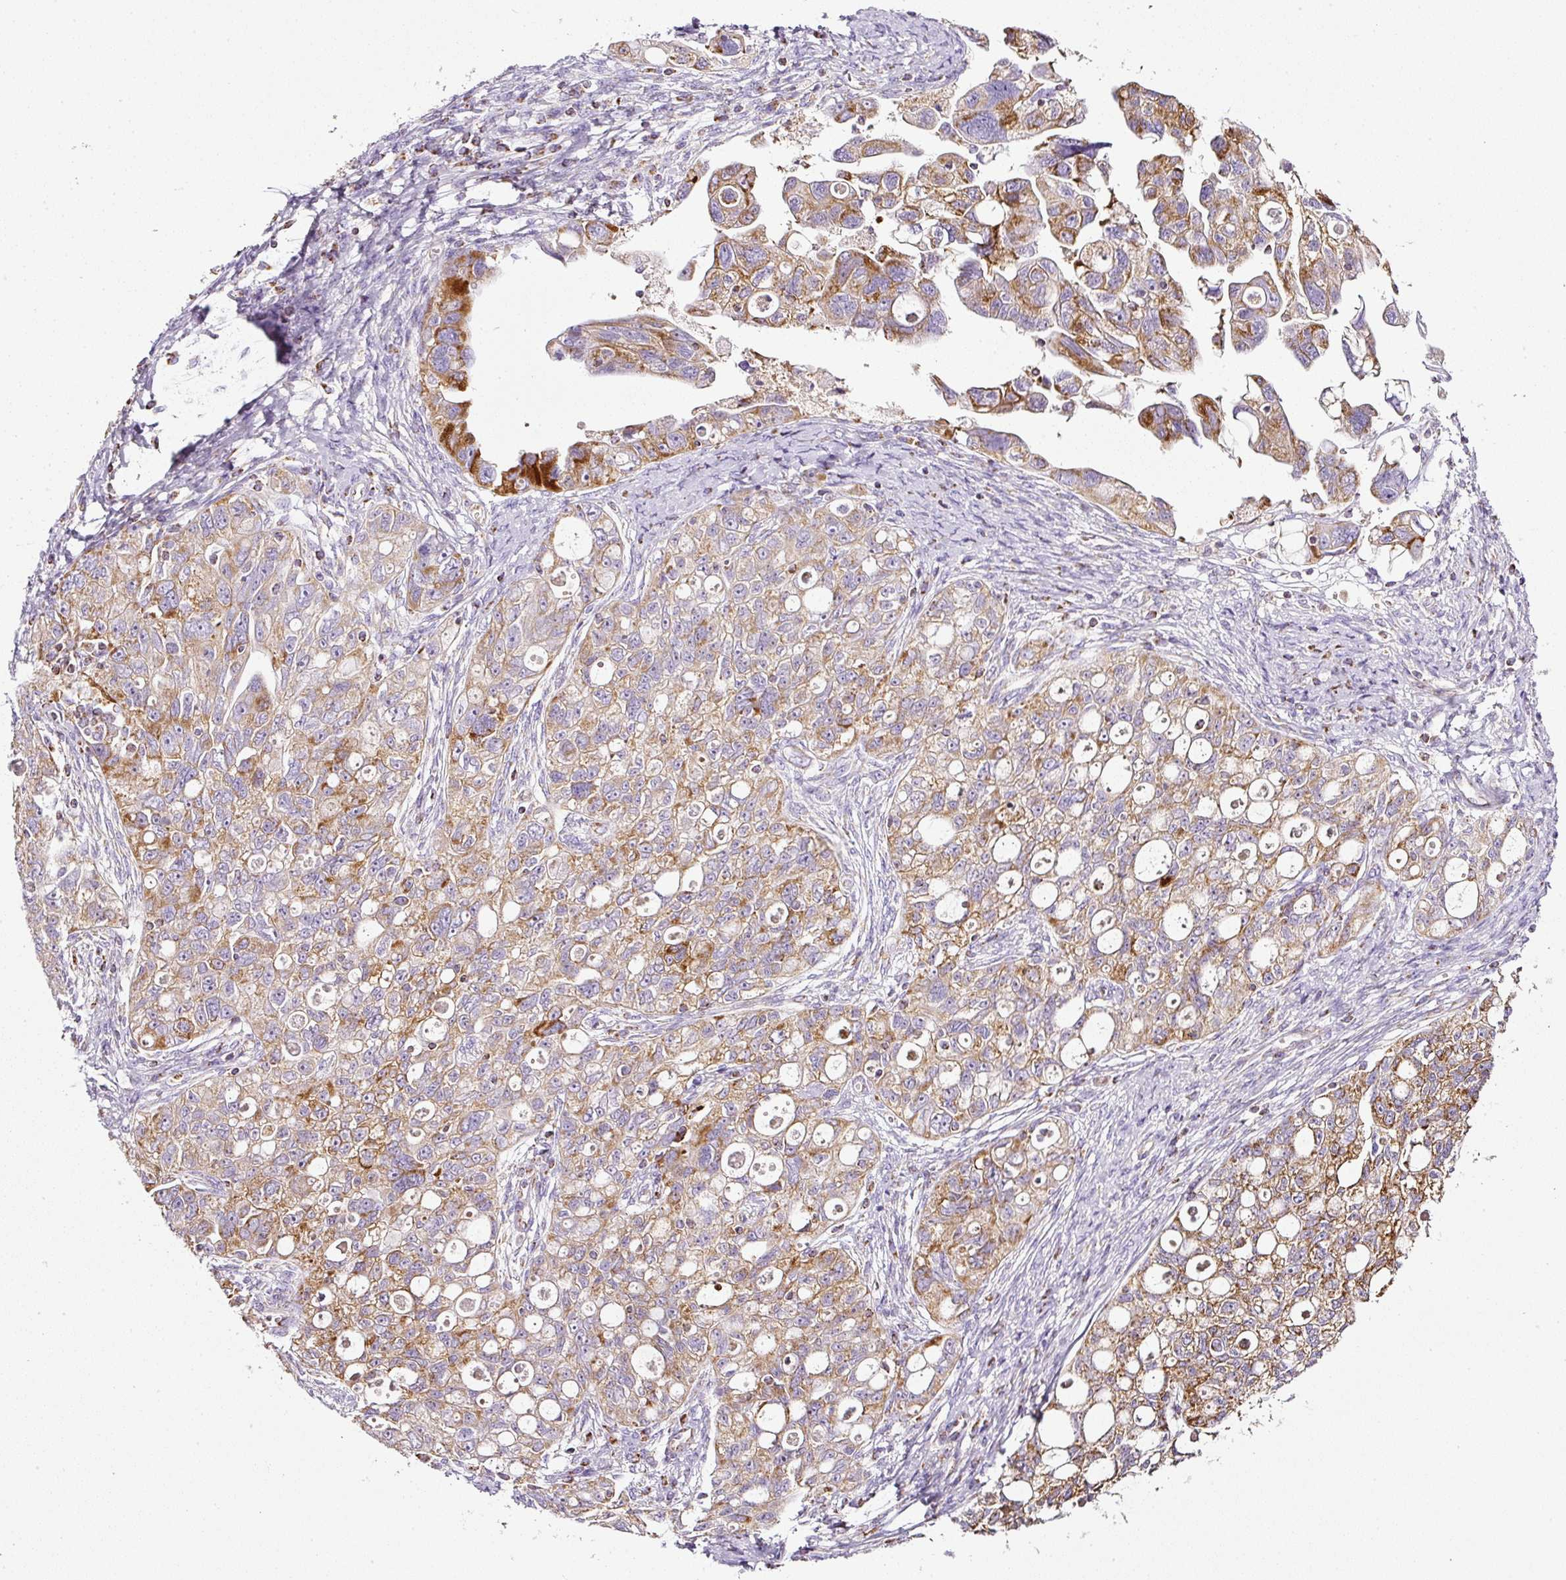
{"staining": {"intensity": "moderate", "quantity": ">75%", "location": "cytoplasmic/membranous"}, "tissue": "ovarian cancer", "cell_type": "Tumor cells", "image_type": "cancer", "snomed": [{"axis": "morphology", "description": "Carcinoma, NOS"}, {"axis": "morphology", "description": "Cystadenocarcinoma, serous, NOS"}, {"axis": "topography", "description": "Ovary"}], "caption": "Immunohistochemical staining of human ovarian cancer (serous cystadenocarcinoma) demonstrates medium levels of moderate cytoplasmic/membranous protein expression in approximately >75% of tumor cells.", "gene": "SDHA", "patient": {"sex": "female", "age": 69}}